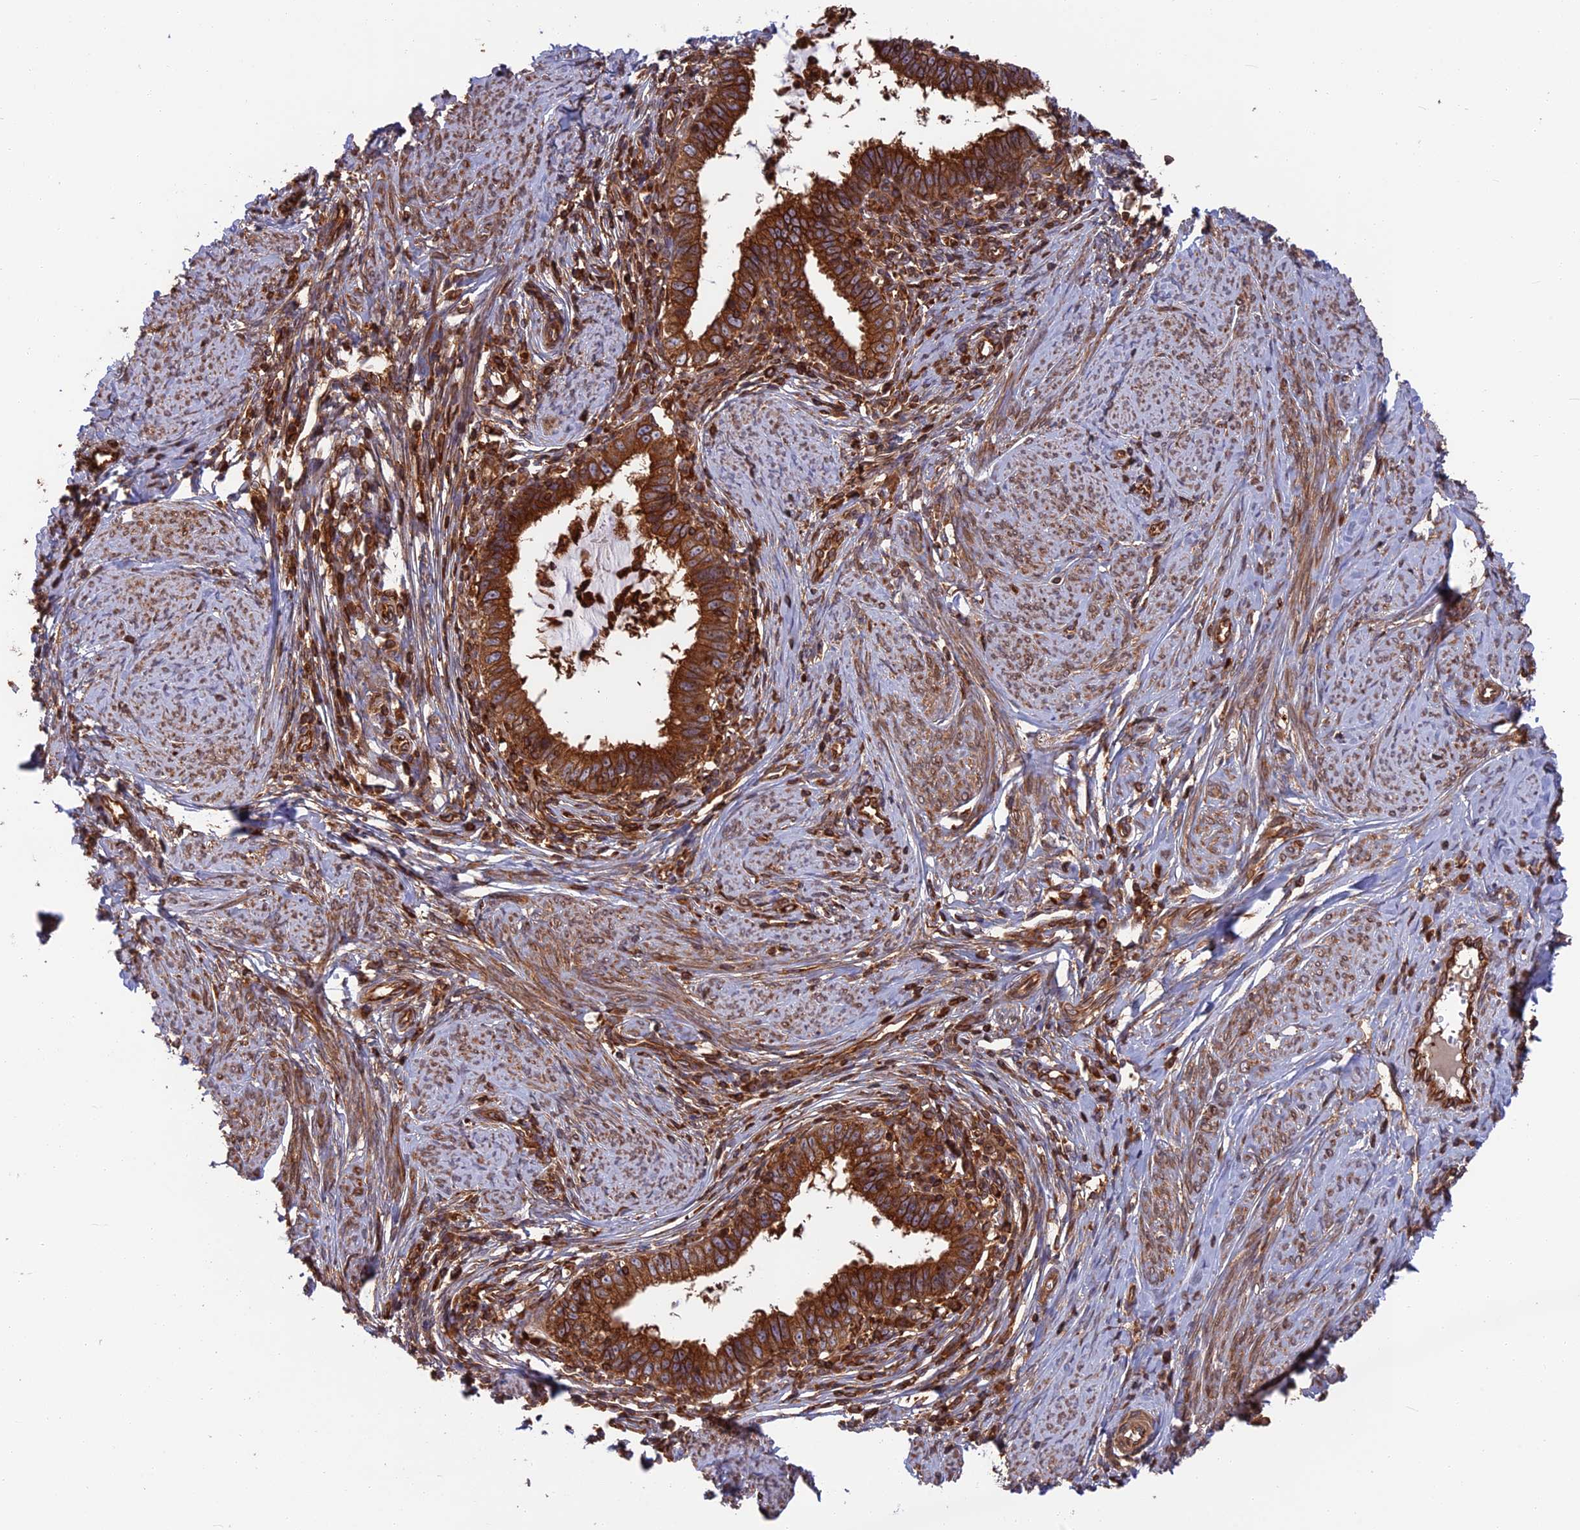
{"staining": {"intensity": "strong", "quantity": ">75%", "location": "cytoplasmic/membranous"}, "tissue": "cervical cancer", "cell_type": "Tumor cells", "image_type": "cancer", "snomed": [{"axis": "morphology", "description": "Adenocarcinoma, NOS"}, {"axis": "topography", "description": "Cervix"}], "caption": "DAB immunohistochemical staining of human adenocarcinoma (cervical) displays strong cytoplasmic/membranous protein positivity in approximately >75% of tumor cells.", "gene": "WDR1", "patient": {"sex": "female", "age": 36}}